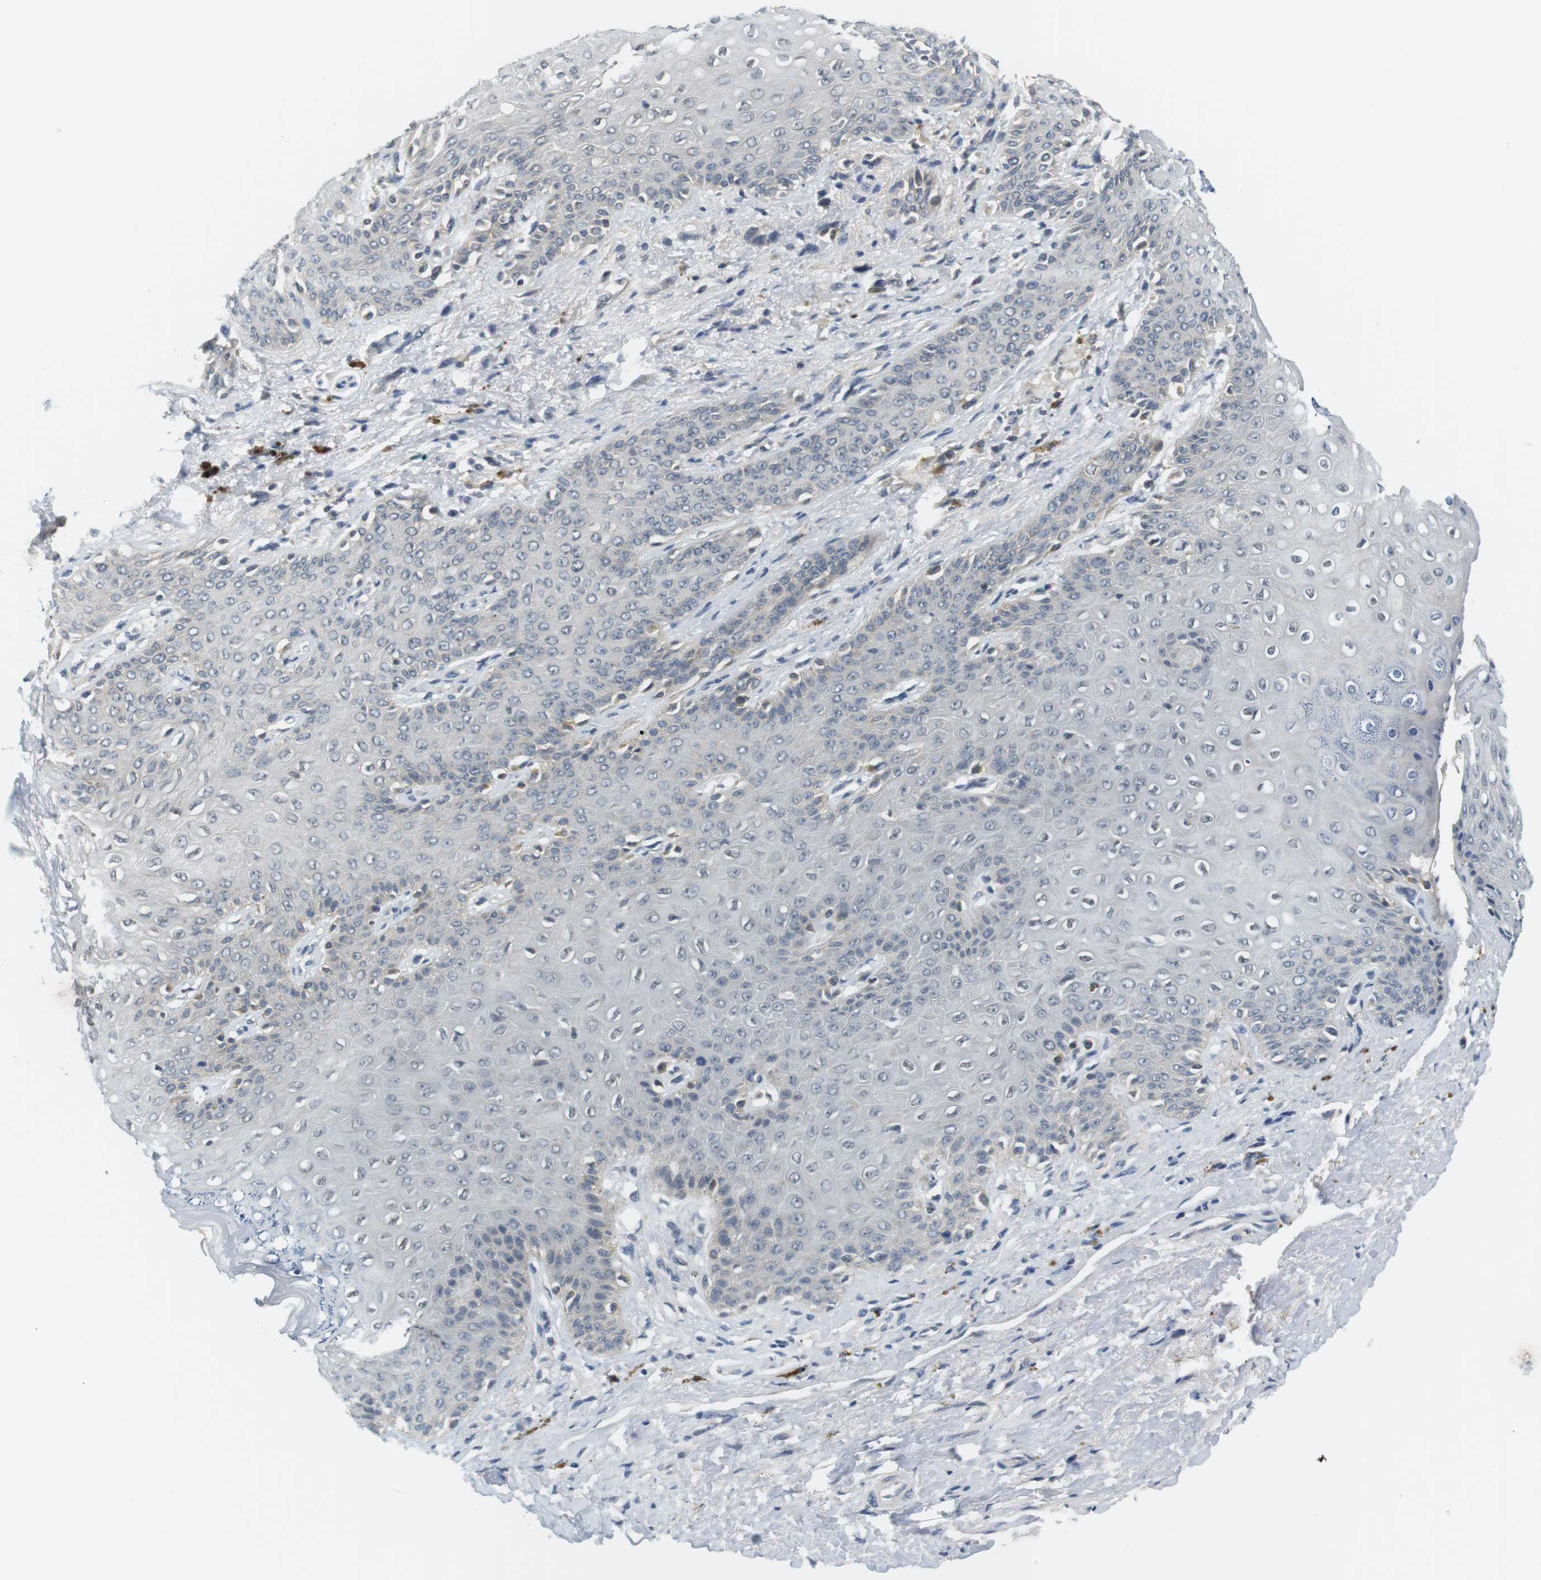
{"staining": {"intensity": "negative", "quantity": "none", "location": "none"}, "tissue": "skin", "cell_type": "Epidermal cells", "image_type": "normal", "snomed": [{"axis": "morphology", "description": "Normal tissue, NOS"}, {"axis": "topography", "description": "Anal"}], "caption": "Immunohistochemistry histopathology image of unremarkable skin: skin stained with DAB (3,3'-diaminobenzidine) demonstrates no significant protein expression in epidermal cells. (Brightfield microscopy of DAB (3,3'-diaminobenzidine) immunohistochemistry (IHC) at high magnification).", "gene": "WNT7A", "patient": {"sex": "female", "age": 46}}